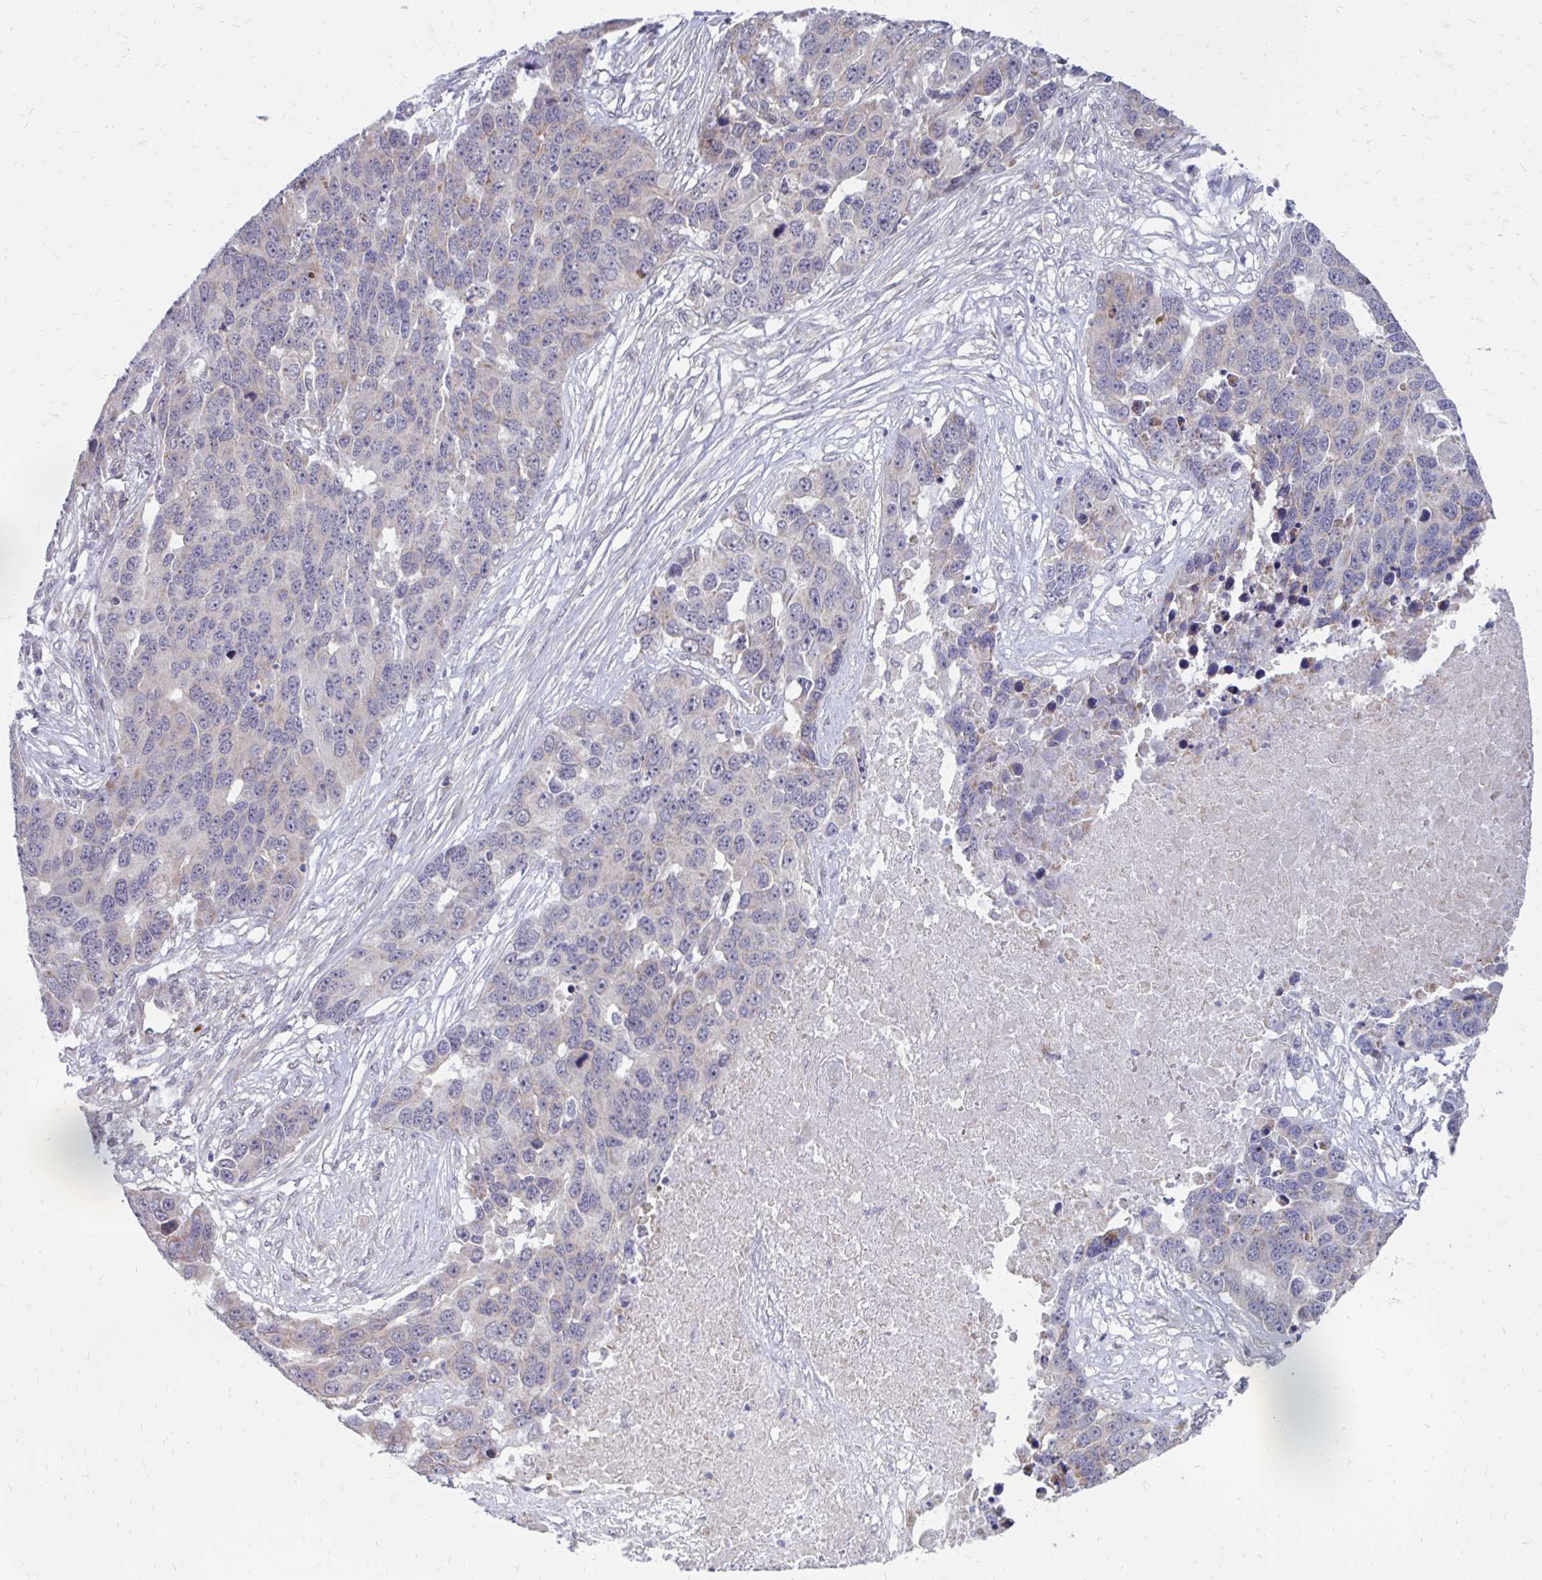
{"staining": {"intensity": "negative", "quantity": "none", "location": "none"}, "tissue": "ovarian cancer", "cell_type": "Tumor cells", "image_type": "cancer", "snomed": [{"axis": "morphology", "description": "Cystadenocarcinoma, serous, NOS"}, {"axis": "topography", "description": "Ovary"}], "caption": "High magnification brightfield microscopy of ovarian cancer (serous cystadenocarcinoma) stained with DAB (3,3'-diaminobenzidine) (brown) and counterstained with hematoxylin (blue): tumor cells show no significant positivity.", "gene": "ITPR2", "patient": {"sex": "female", "age": 76}}